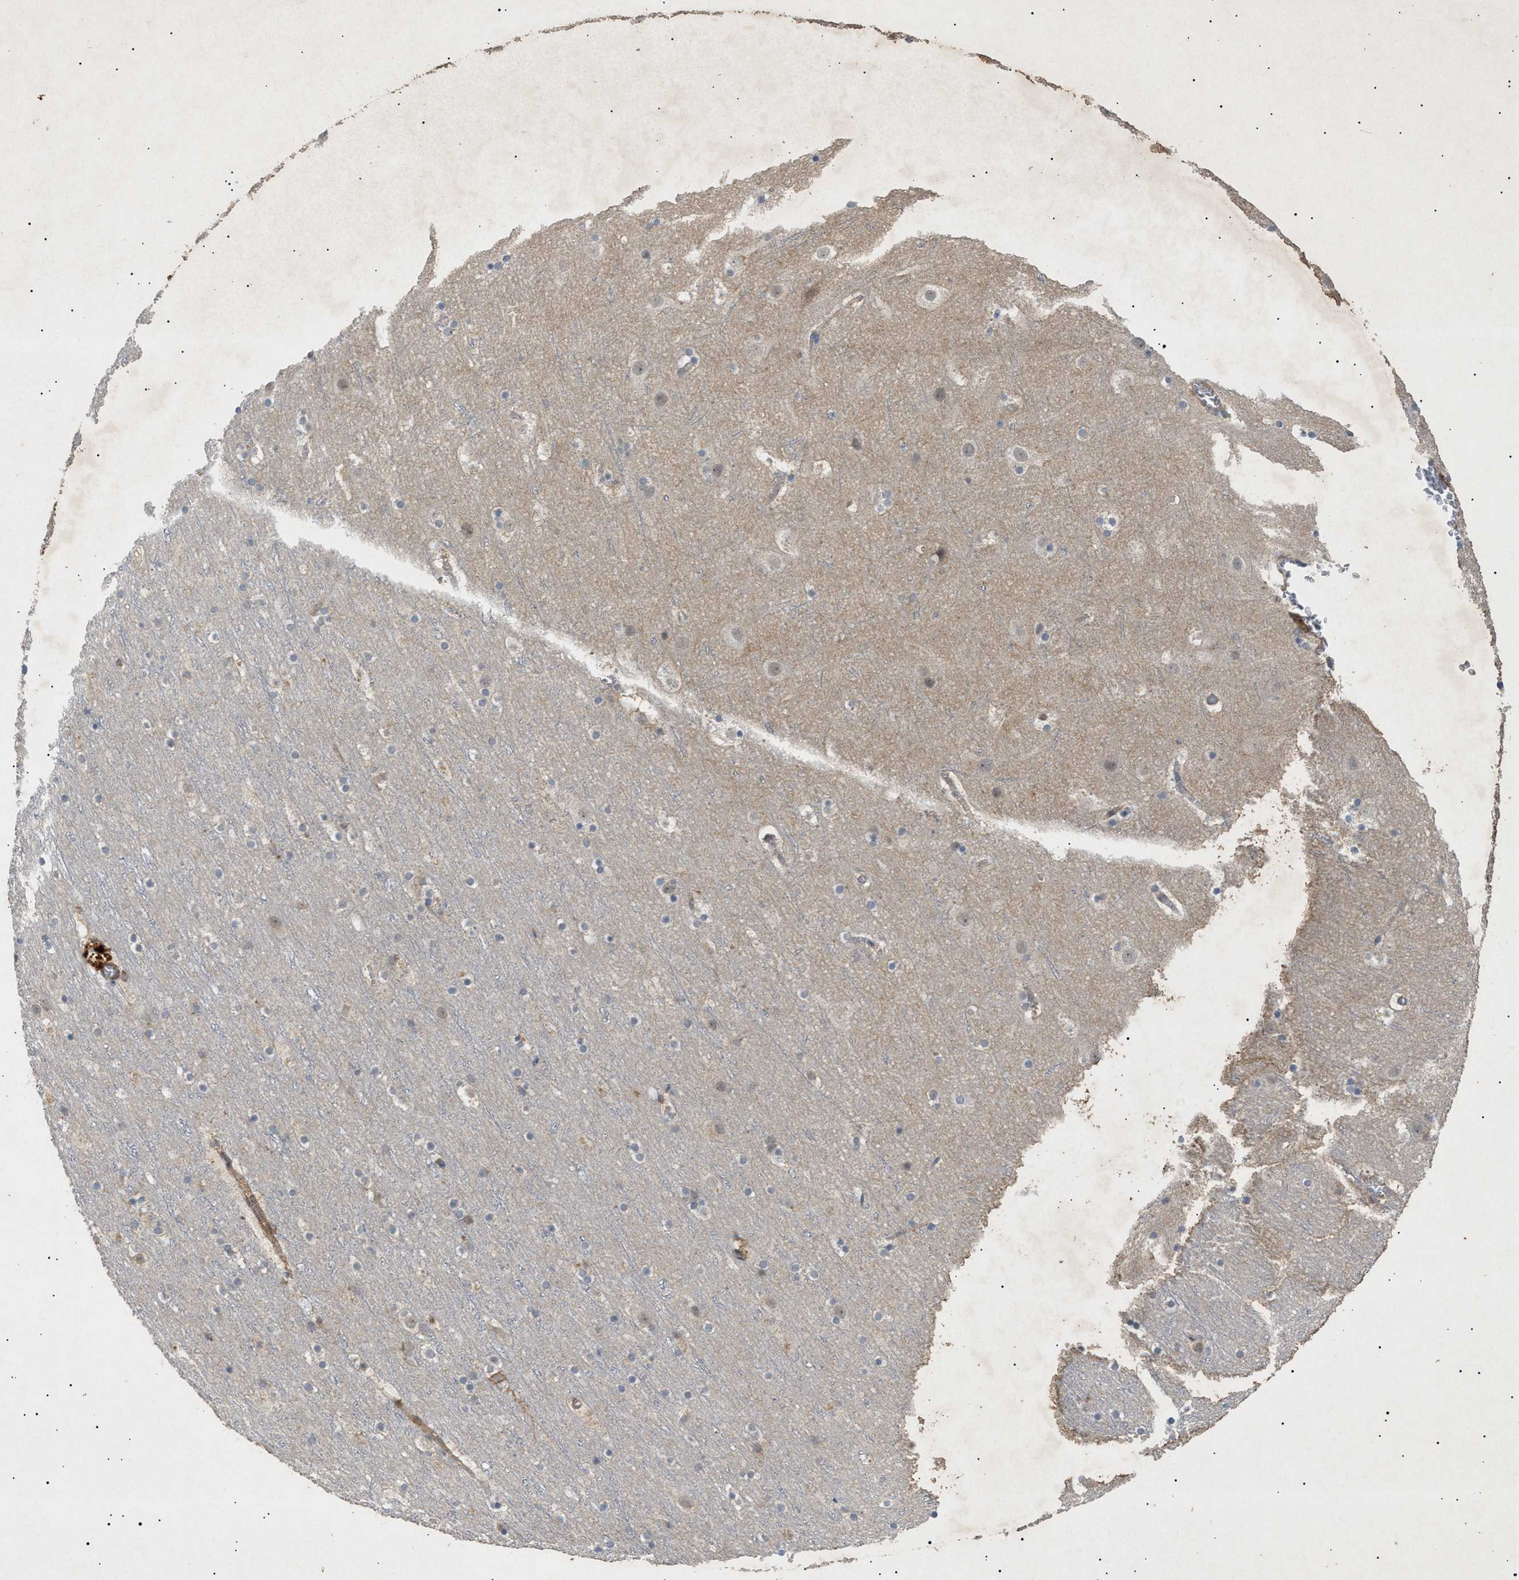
{"staining": {"intensity": "weak", "quantity": ">75%", "location": "cytoplasmic/membranous"}, "tissue": "cerebral cortex", "cell_type": "Endothelial cells", "image_type": "normal", "snomed": [{"axis": "morphology", "description": "Normal tissue, NOS"}, {"axis": "topography", "description": "Cerebral cortex"}], "caption": "Protein staining demonstrates weak cytoplasmic/membranous positivity in approximately >75% of endothelial cells in unremarkable cerebral cortex. Ihc stains the protein of interest in brown and the nuclei are stained blue.", "gene": "SIRT5", "patient": {"sex": "male", "age": 45}}